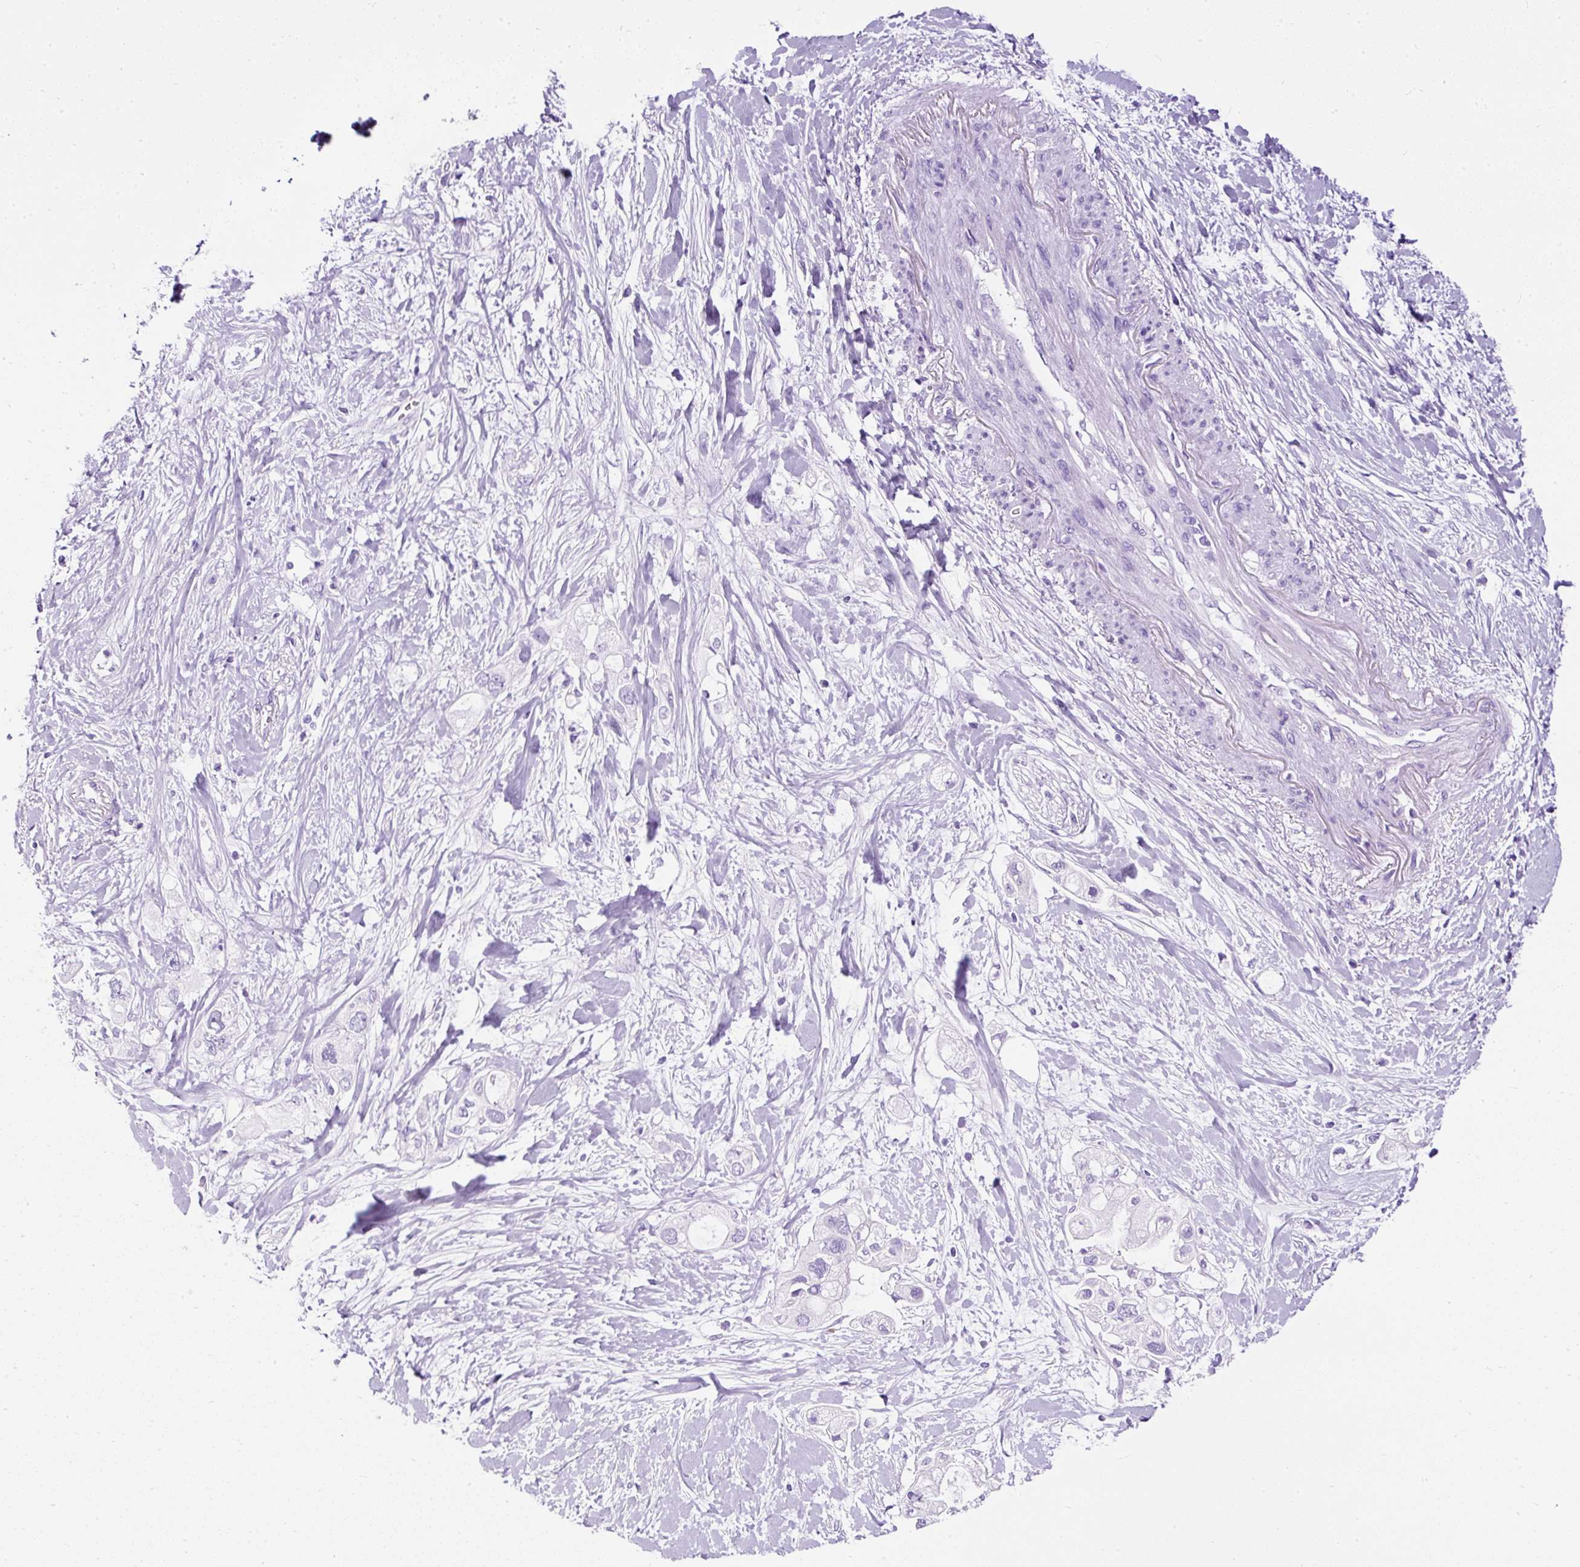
{"staining": {"intensity": "negative", "quantity": "none", "location": "none"}, "tissue": "pancreatic cancer", "cell_type": "Tumor cells", "image_type": "cancer", "snomed": [{"axis": "morphology", "description": "Adenocarcinoma, NOS"}, {"axis": "topography", "description": "Pancreas"}], "caption": "Tumor cells show no significant staining in pancreatic cancer (adenocarcinoma).", "gene": "NTS", "patient": {"sex": "female", "age": 56}}